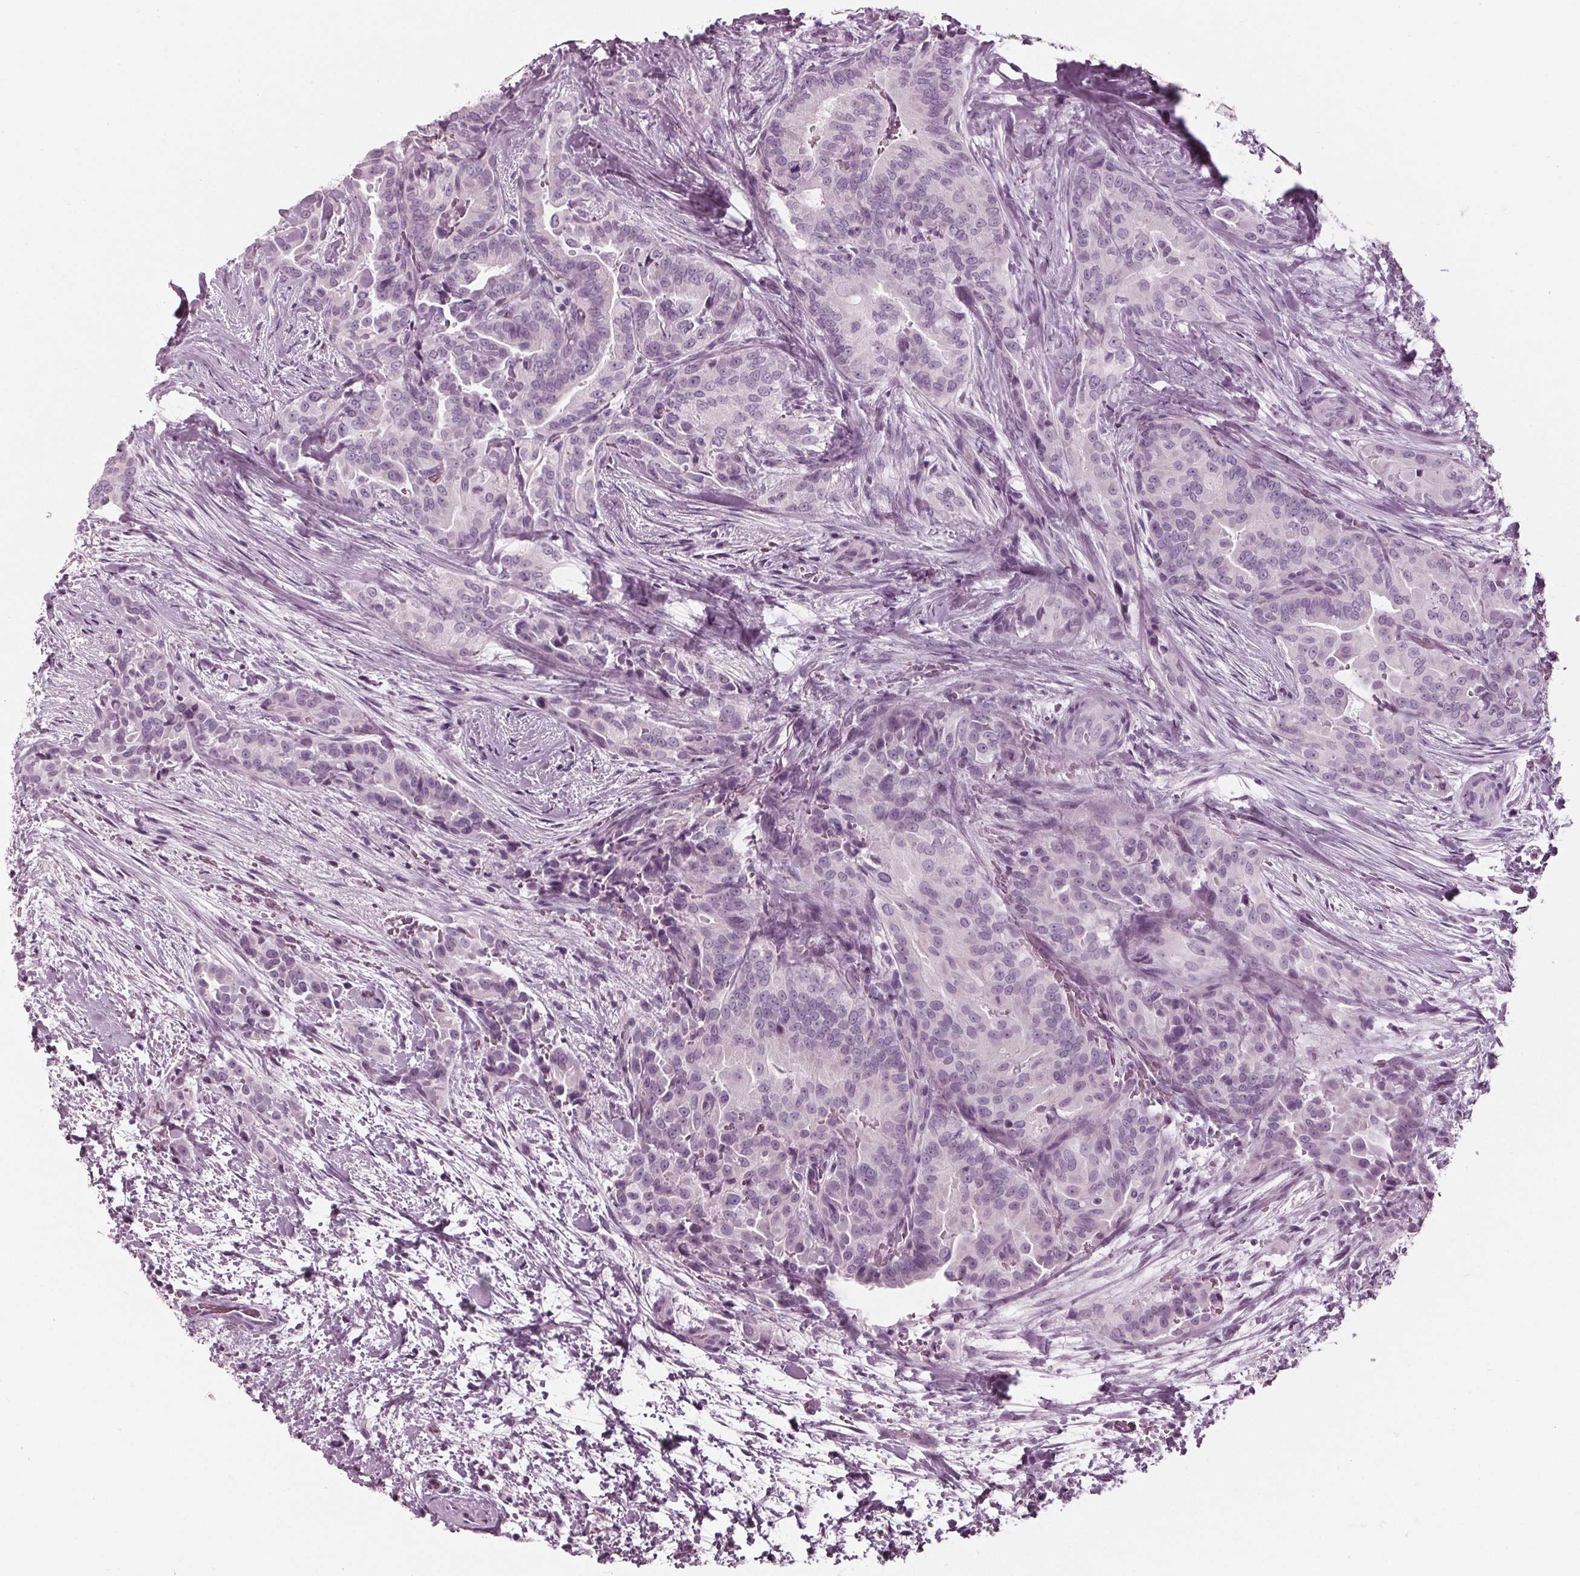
{"staining": {"intensity": "negative", "quantity": "none", "location": "none"}, "tissue": "thyroid cancer", "cell_type": "Tumor cells", "image_type": "cancer", "snomed": [{"axis": "morphology", "description": "Papillary adenocarcinoma, NOS"}, {"axis": "topography", "description": "Thyroid gland"}], "caption": "This is an IHC image of human thyroid cancer (papillary adenocarcinoma). There is no expression in tumor cells.", "gene": "KRT28", "patient": {"sex": "male", "age": 61}}